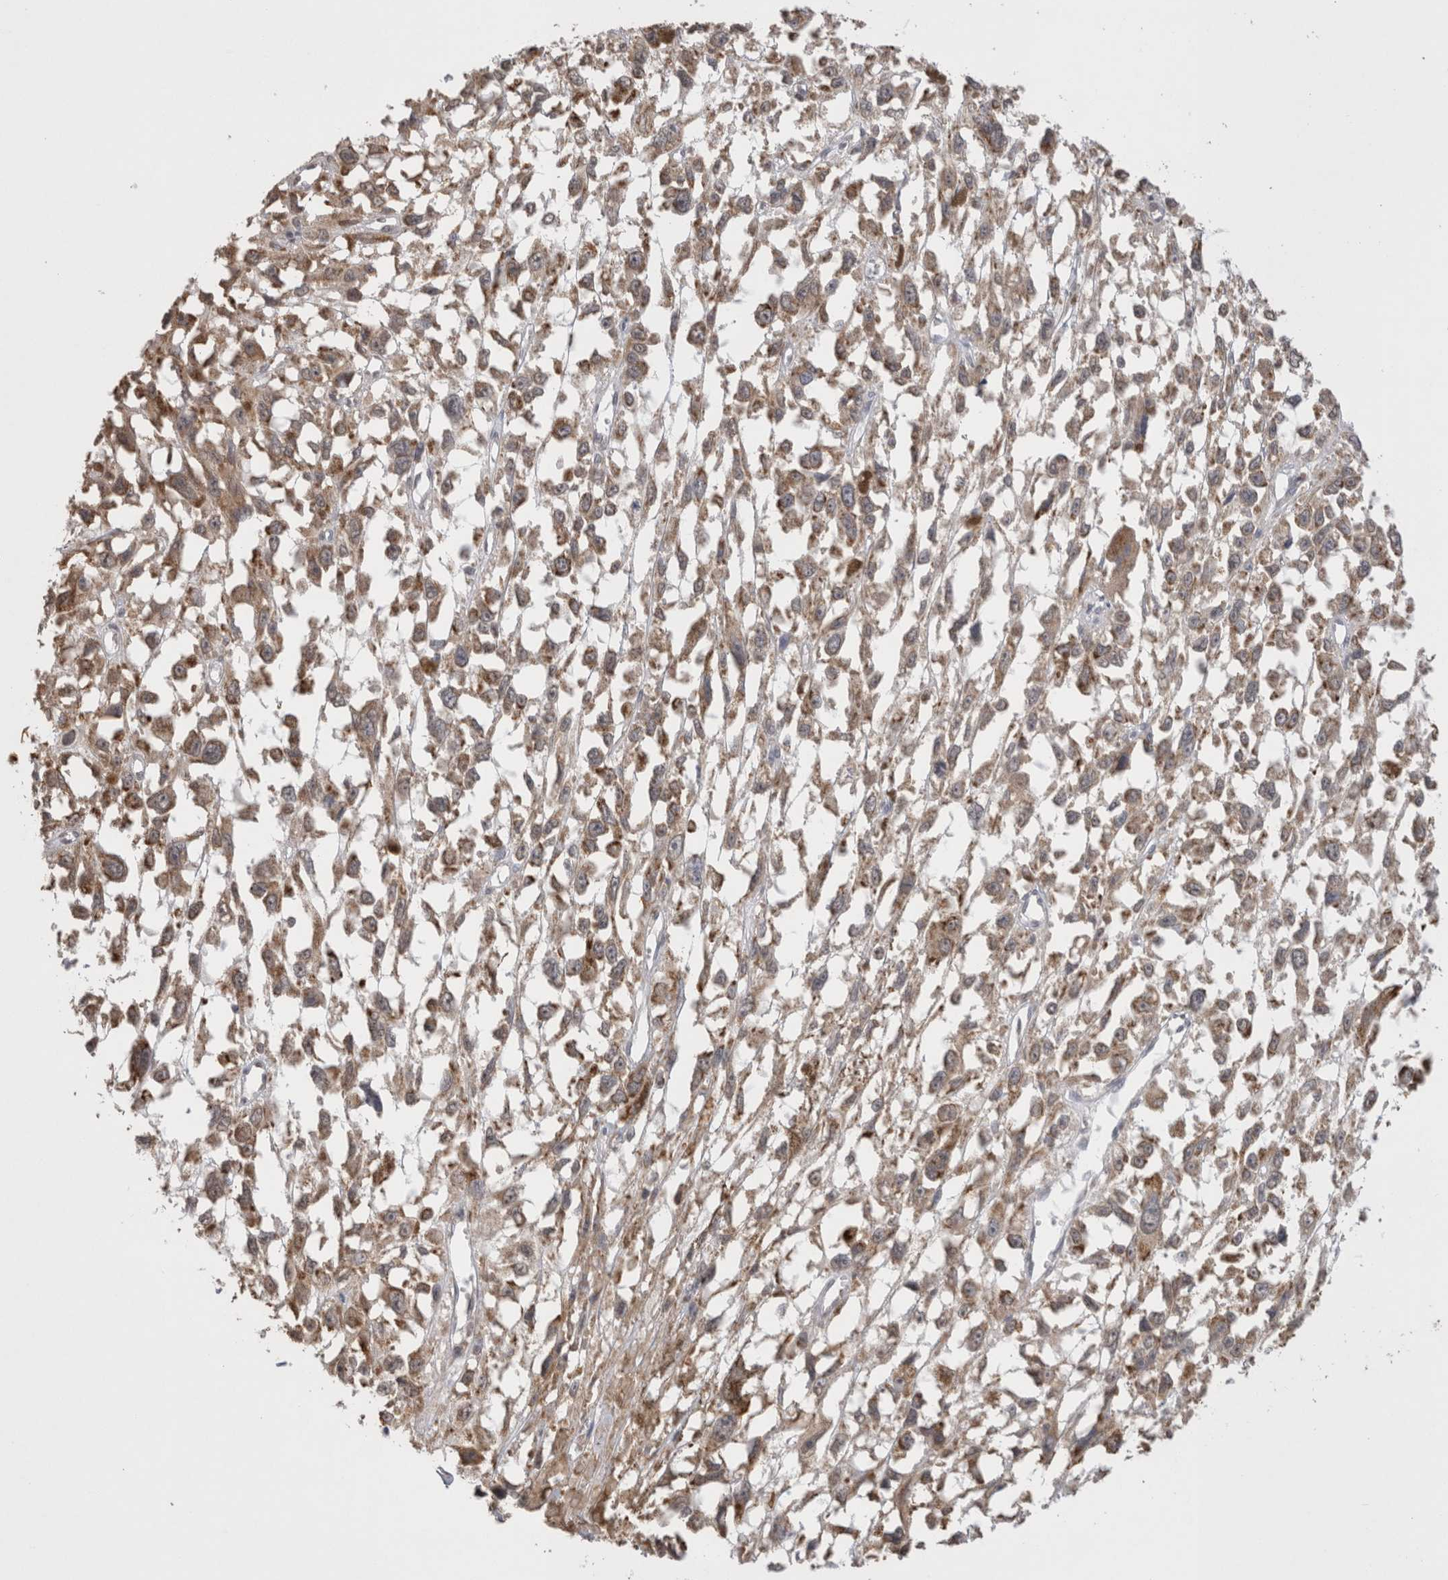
{"staining": {"intensity": "weak", "quantity": ">75%", "location": "cytoplasmic/membranous"}, "tissue": "melanoma", "cell_type": "Tumor cells", "image_type": "cancer", "snomed": [{"axis": "morphology", "description": "Malignant melanoma, Metastatic site"}, {"axis": "topography", "description": "Lymph node"}], "caption": "Melanoma was stained to show a protein in brown. There is low levels of weak cytoplasmic/membranous positivity in approximately >75% of tumor cells. Nuclei are stained in blue.", "gene": "NOMO1", "patient": {"sex": "male", "age": 59}}